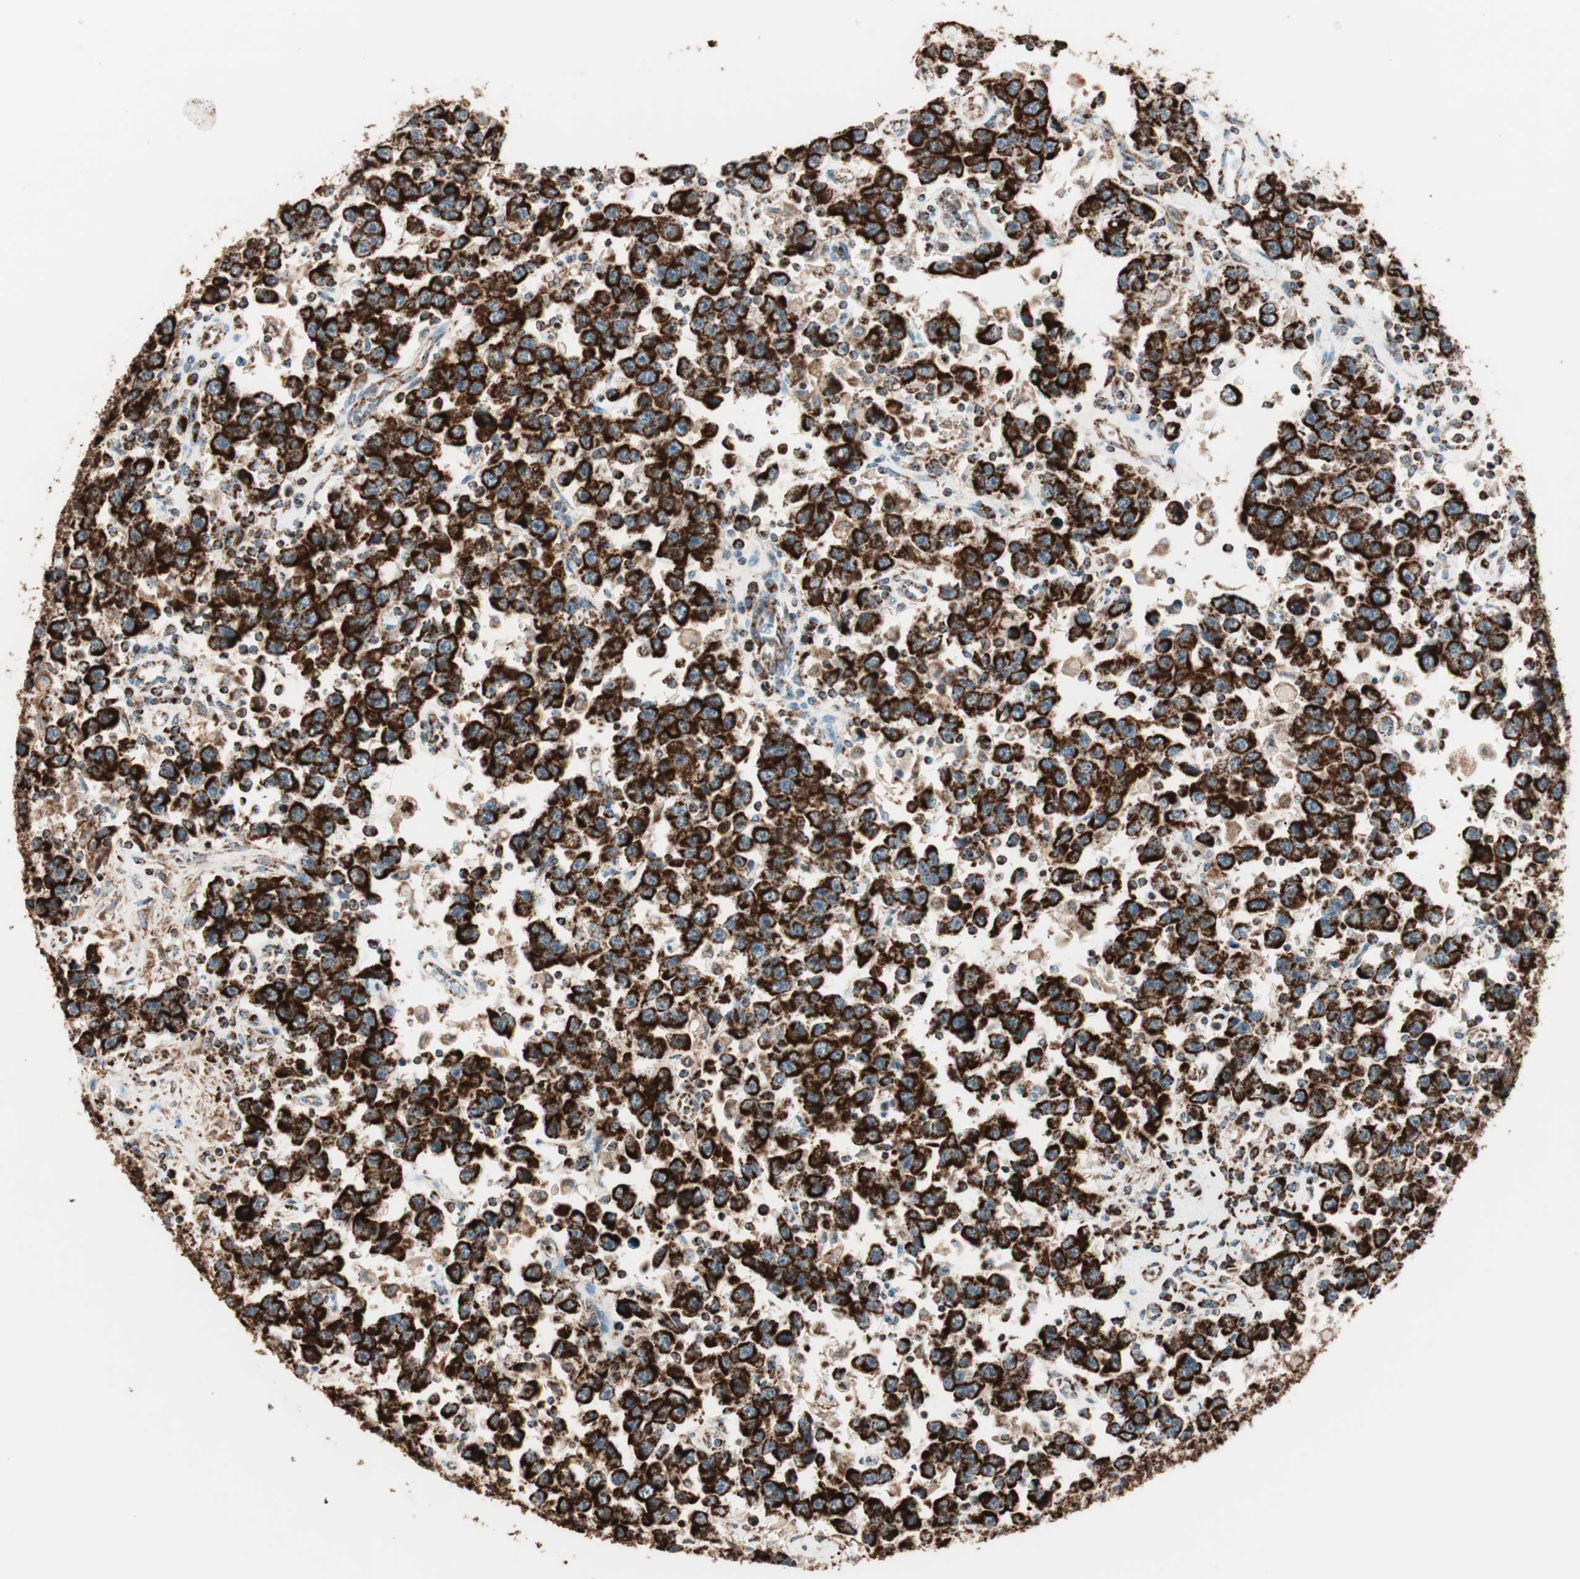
{"staining": {"intensity": "strong", "quantity": ">75%", "location": "cytoplasmic/membranous"}, "tissue": "testis cancer", "cell_type": "Tumor cells", "image_type": "cancer", "snomed": [{"axis": "morphology", "description": "Seminoma, NOS"}, {"axis": "topography", "description": "Testis"}], "caption": "The micrograph reveals immunohistochemical staining of testis cancer (seminoma). There is strong cytoplasmic/membranous expression is seen in about >75% of tumor cells.", "gene": "TOMM22", "patient": {"sex": "male", "age": 41}}